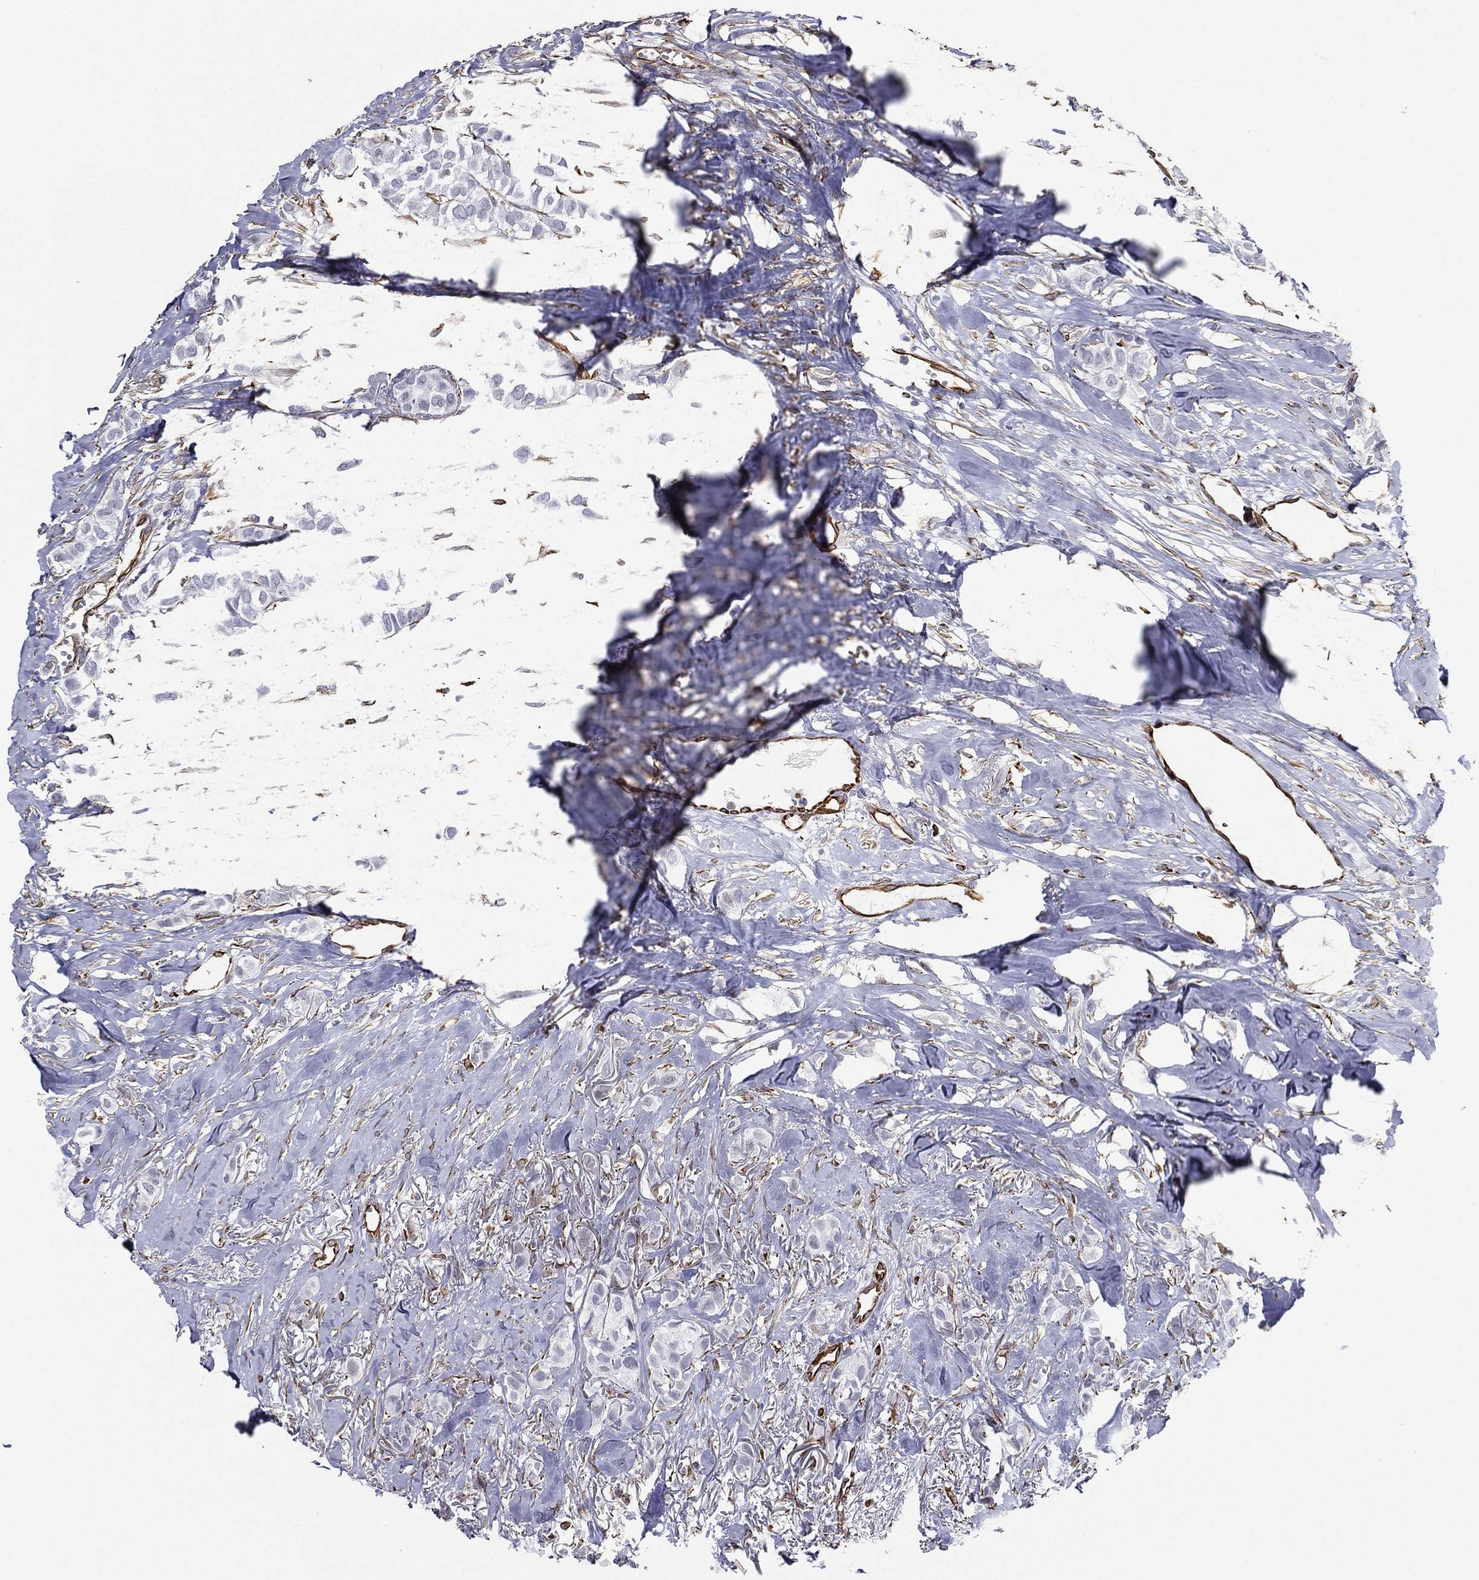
{"staining": {"intensity": "negative", "quantity": "none", "location": "none"}, "tissue": "breast cancer", "cell_type": "Tumor cells", "image_type": "cancer", "snomed": [{"axis": "morphology", "description": "Duct carcinoma"}, {"axis": "topography", "description": "Breast"}], "caption": "Tumor cells show no significant protein staining in breast intraductal carcinoma.", "gene": "MAS1", "patient": {"sex": "female", "age": 85}}